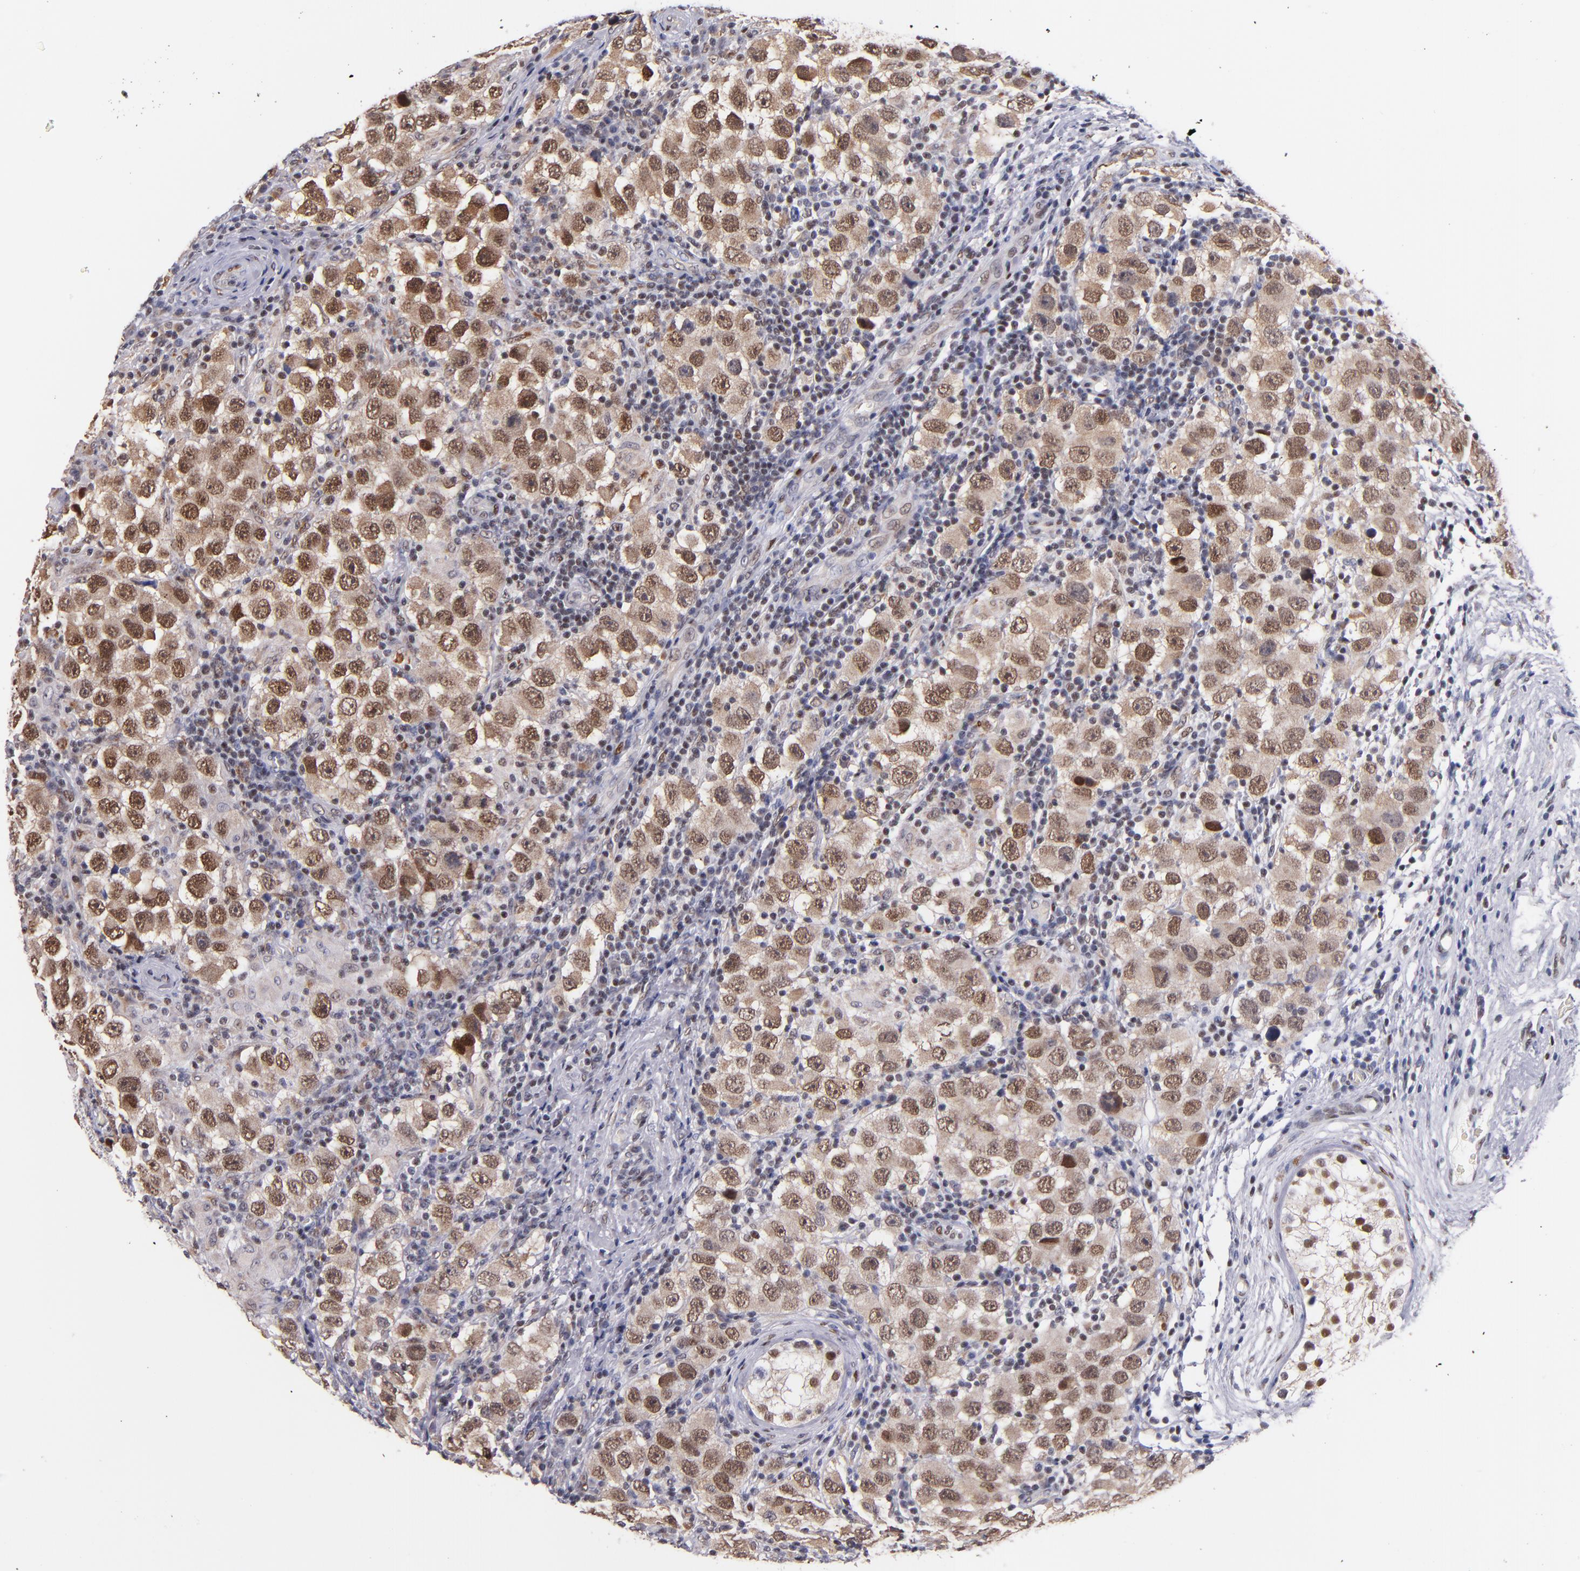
{"staining": {"intensity": "moderate", "quantity": ">75%", "location": "nuclear"}, "tissue": "testis cancer", "cell_type": "Tumor cells", "image_type": "cancer", "snomed": [{"axis": "morphology", "description": "Carcinoma, Embryonal, NOS"}, {"axis": "topography", "description": "Testis"}], "caption": "About >75% of tumor cells in testis cancer (embryonal carcinoma) reveal moderate nuclear protein positivity as visualized by brown immunohistochemical staining.", "gene": "SRF", "patient": {"sex": "male", "age": 21}}